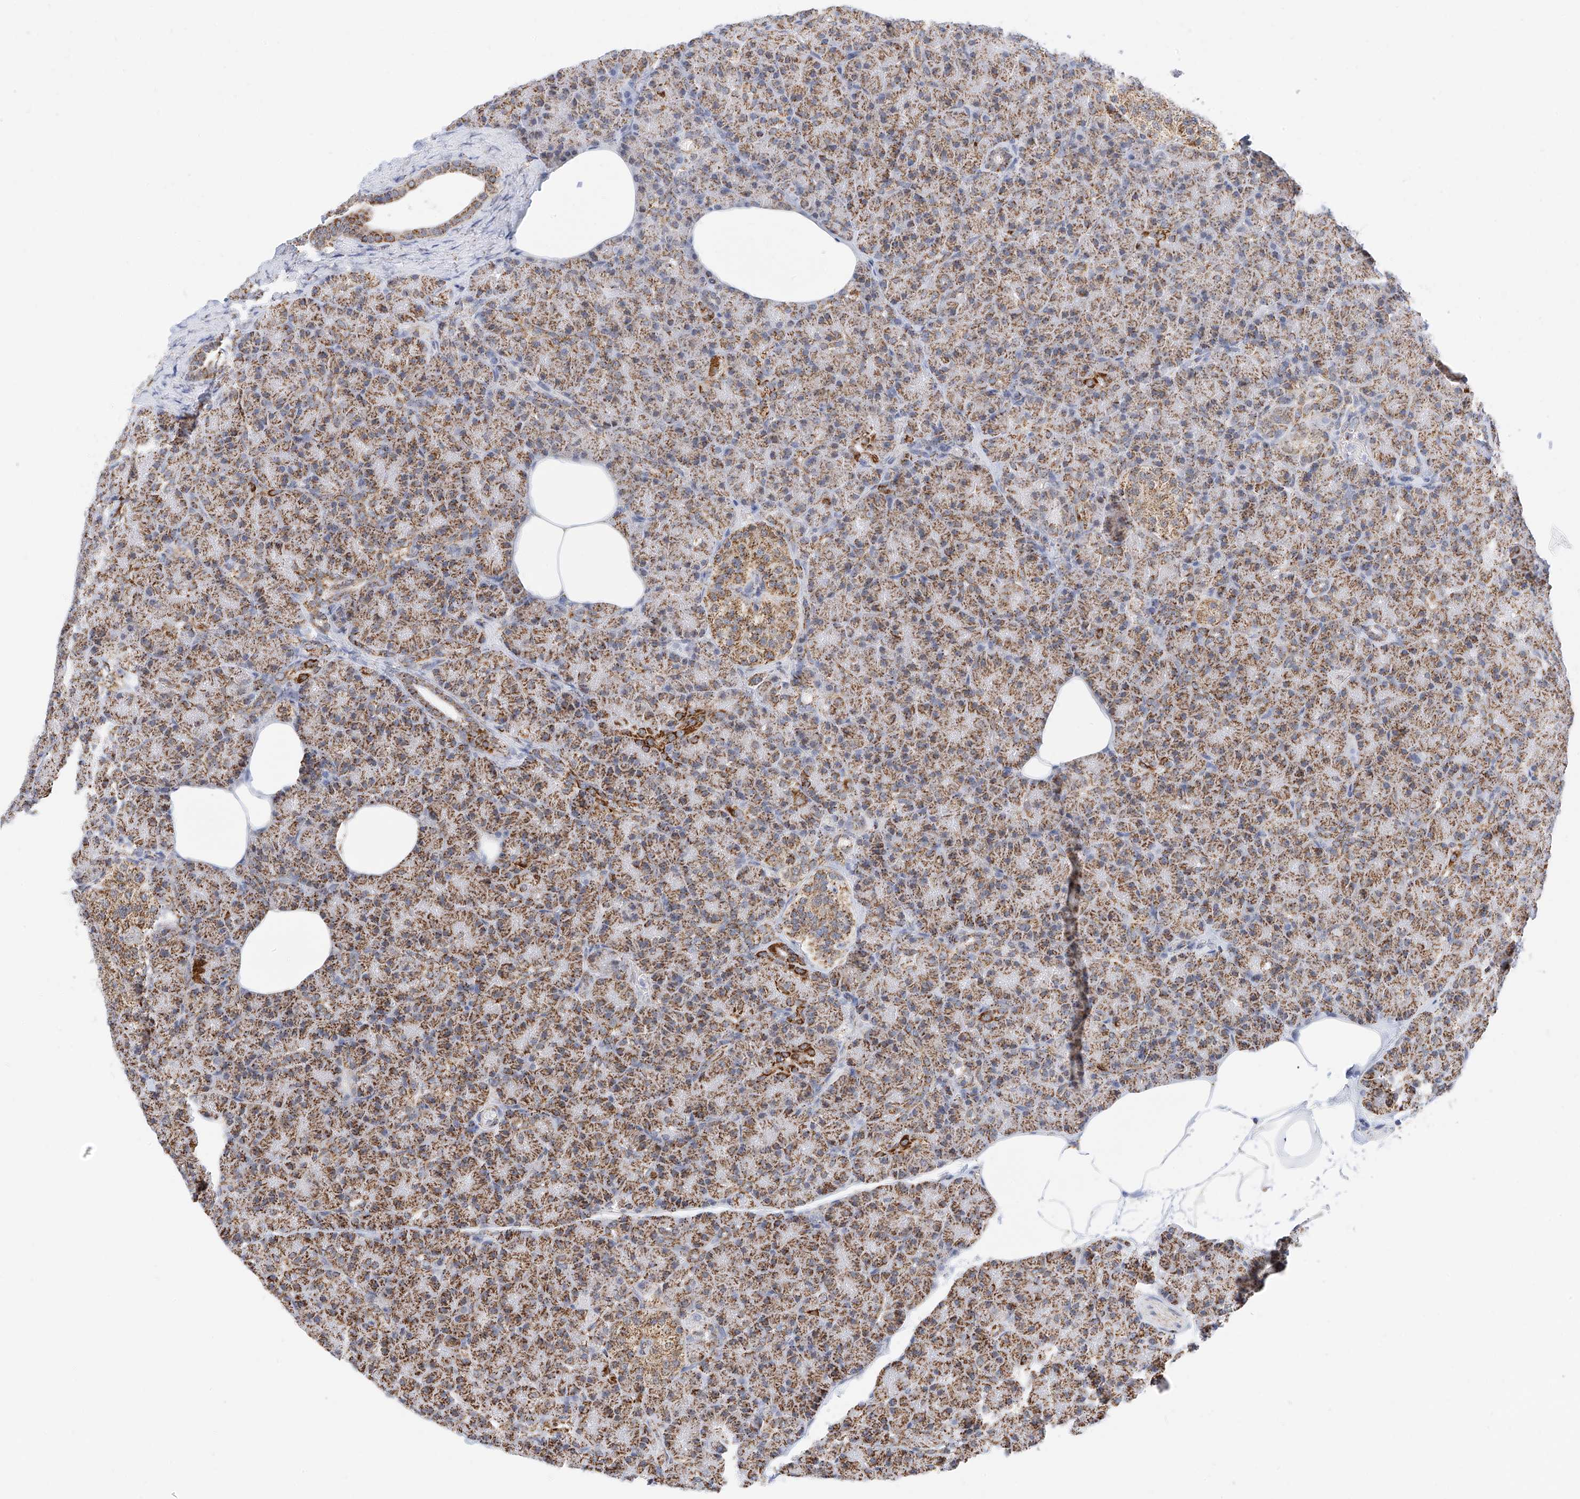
{"staining": {"intensity": "moderate", "quantity": ">75%", "location": "cytoplasmic/membranous"}, "tissue": "pancreas", "cell_type": "Exocrine glandular cells", "image_type": "normal", "snomed": [{"axis": "morphology", "description": "Normal tissue, NOS"}, {"axis": "topography", "description": "Pancreas"}], "caption": "An IHC histopathology image of unremarkable tissue is shown. Protein staining in brown labels moderate cytoplasmic/membranous positivity in pancreas within exocrine glandular cells. The staining was performed using DAB (3,3'-diaminobenzidine), with brown indicating positive protein expression. Nuclei are stained blue with hematoxylin.", "gene": "NALCN", "patient": {"sex": "female", "age": 43}}